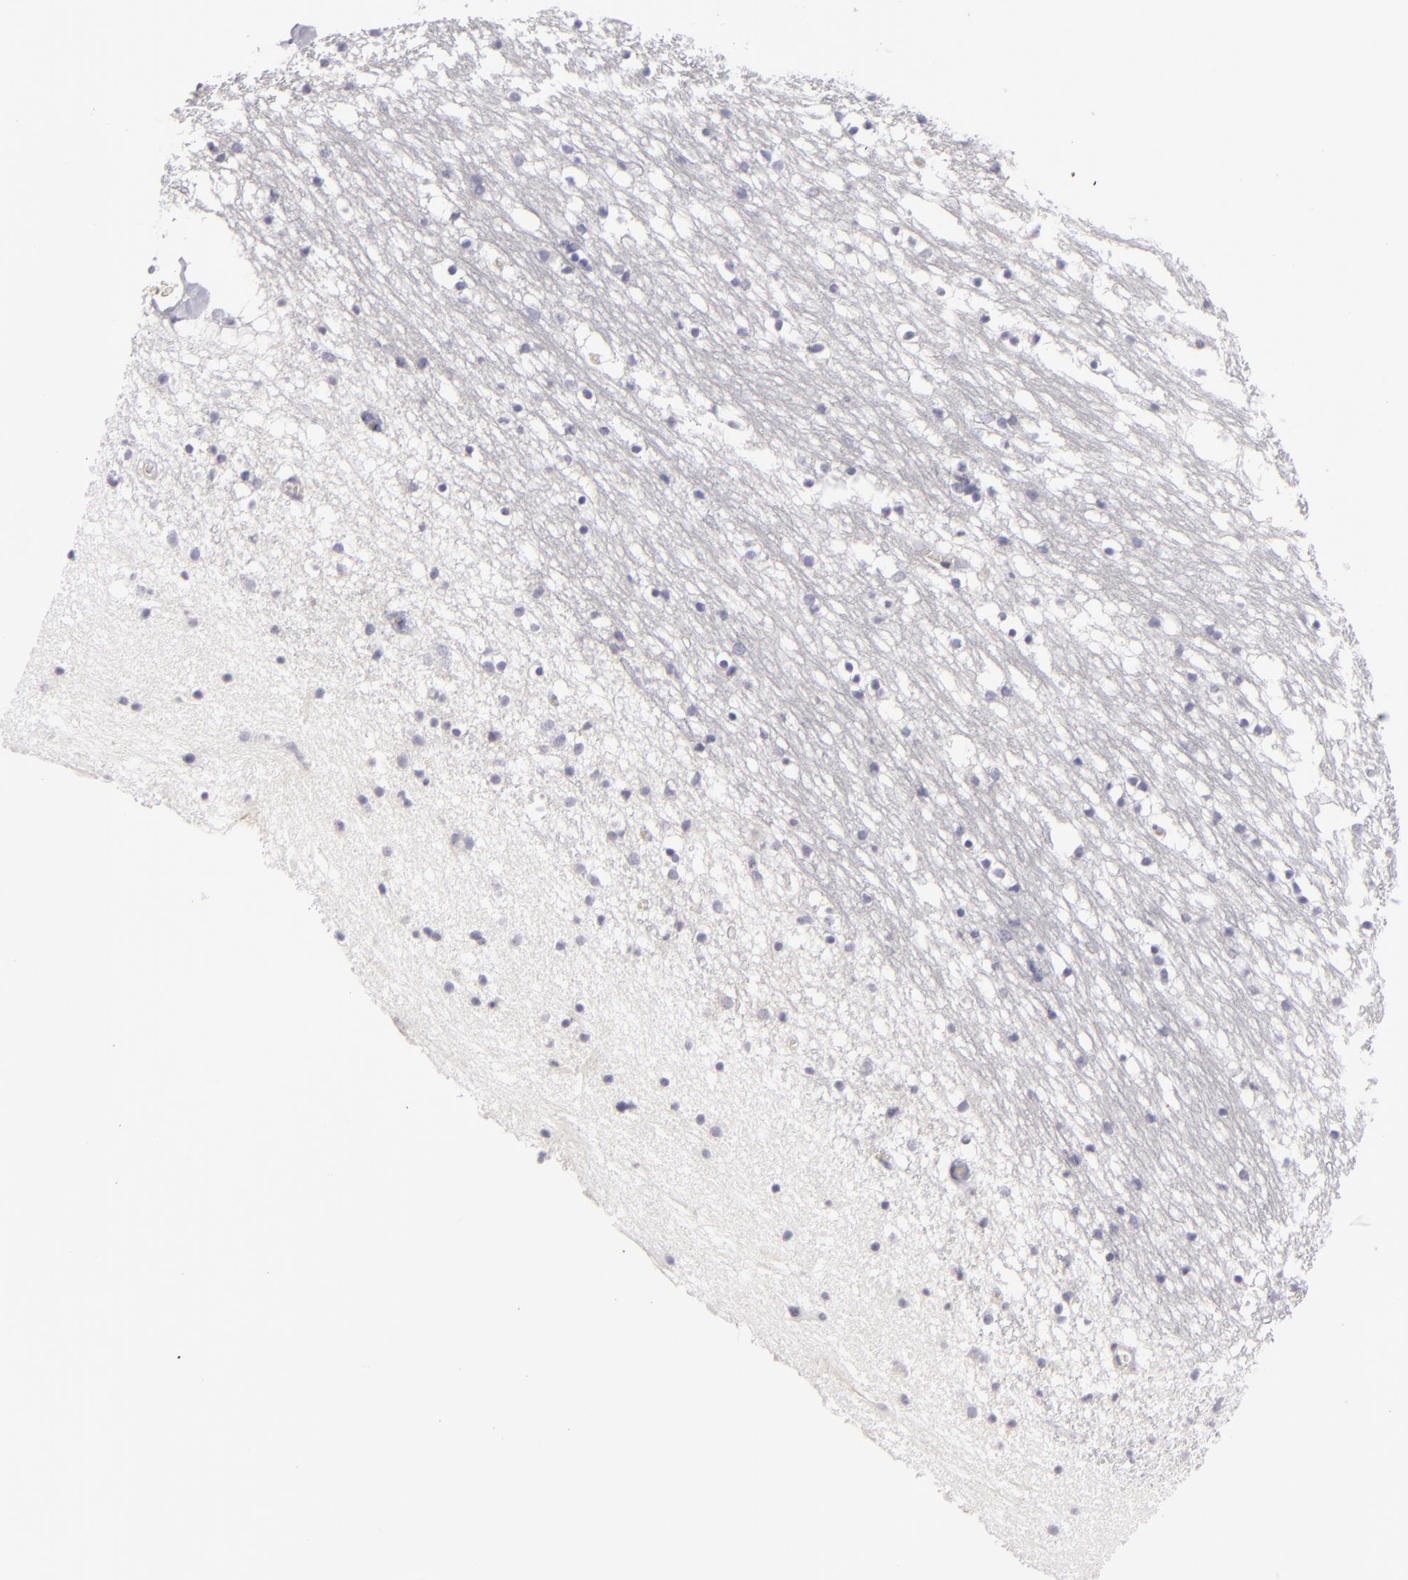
{"staining": {"intensity": "negative", "quantity": "none", "location": "none"}, "tissue": "caudate", "cell_type": "Glial cells", "image_type": "normal", "snomed": [{"axis": "morphology", "description": "Normal tissue, NOS"}, {"axis": "topography", "description": "Lateral ventricle wall"}], "caption": "IHC image of normal caudate: caudate stained with DAB (3,3'-diaminobenzidine) reveals no significant protein expression in glial cells. (Brightfield microscopy of DAB immunohistochemistry at high magnification).", "gene": "JUP", "patient": {"sex": "male", "age": 45}}